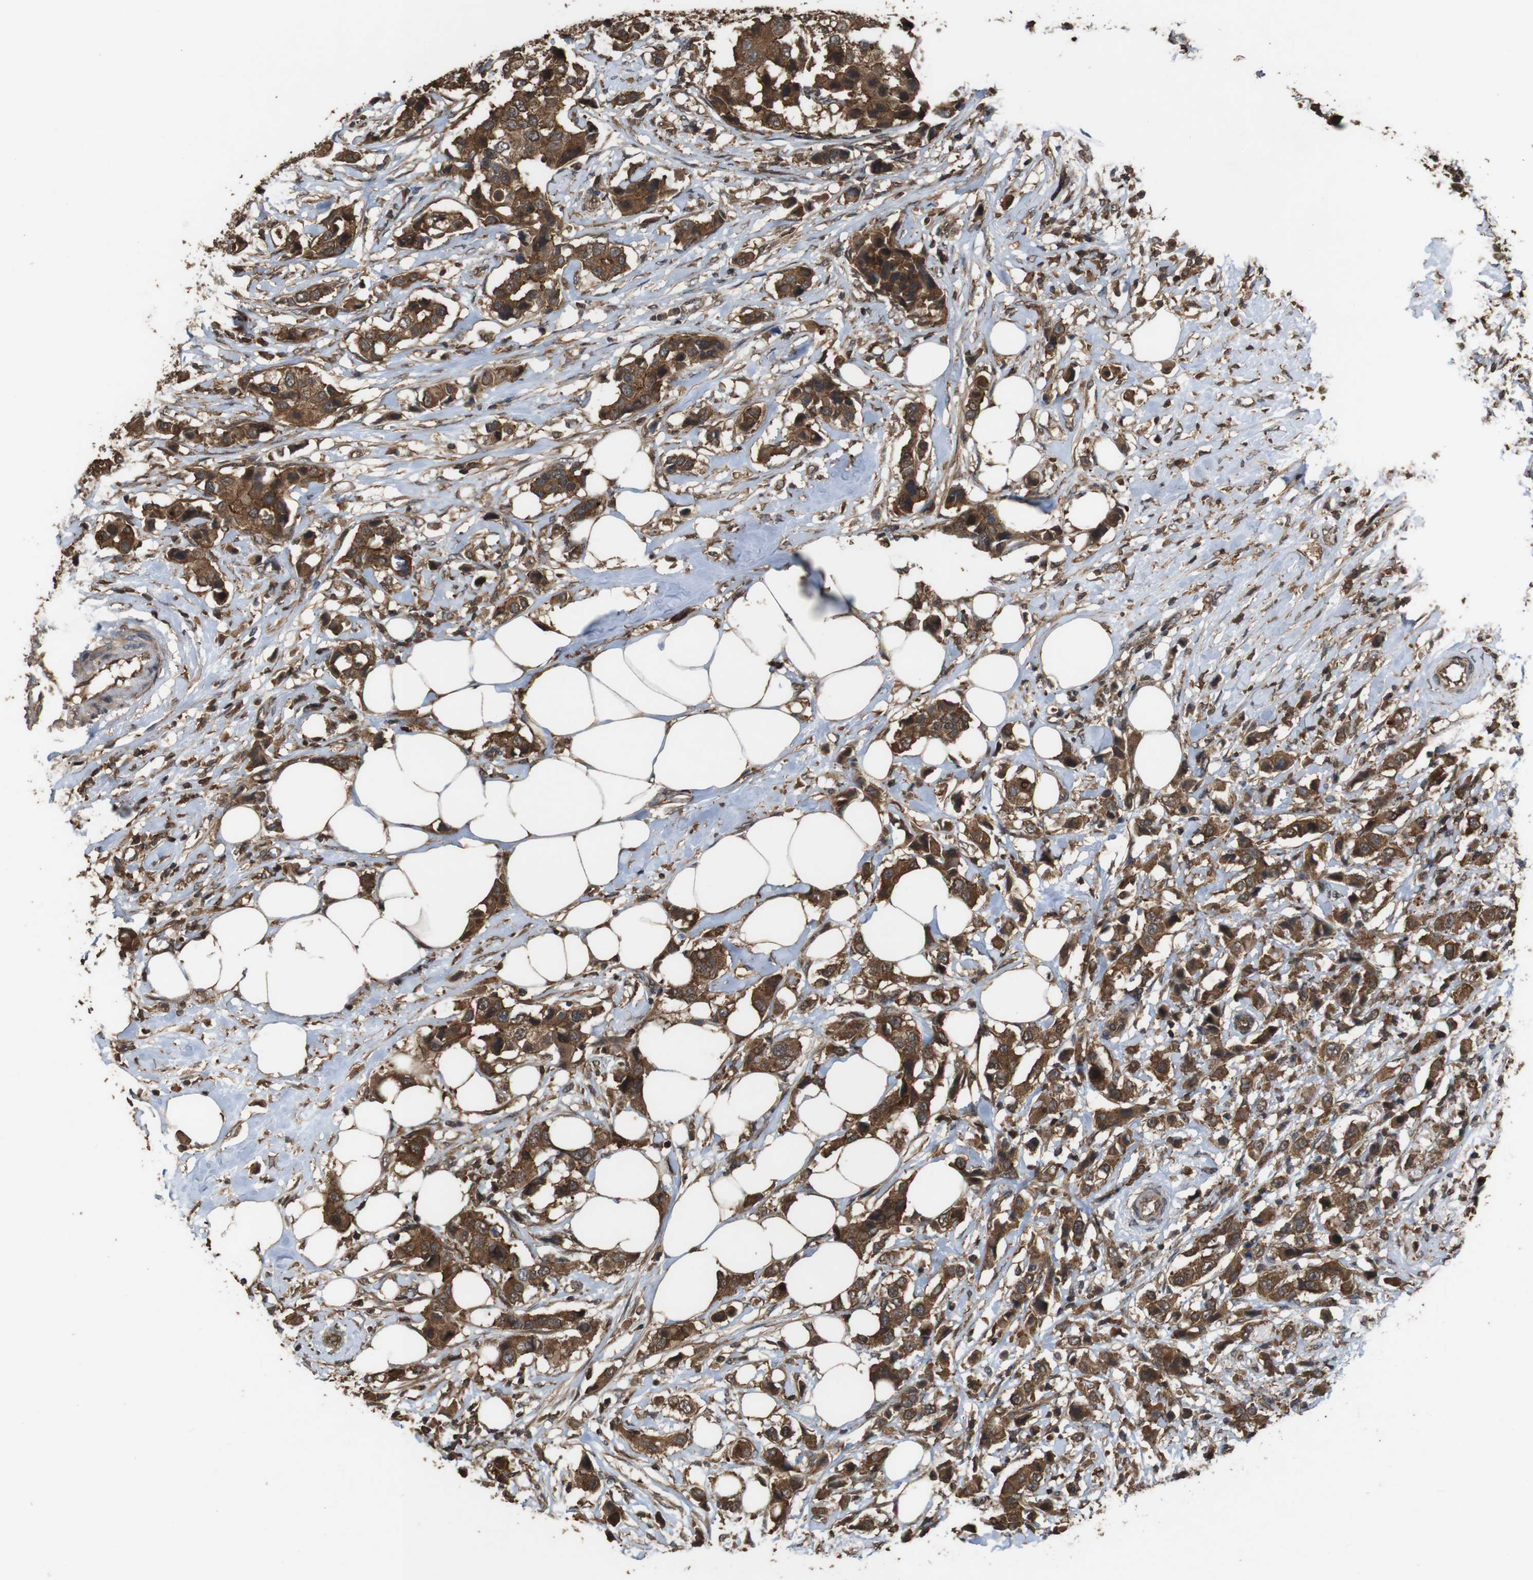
{"staining": {"intensity": "strong", "quantity": ">75%", "location": "cytoplasmic/membranous"}, "tissue": "breast cancer", "cell_type": "Tumor cells", "image_type": "cancer", "snomed": [{"axis": "morphology", "description": "Normal tissue, NOS"}, {"axis": "morphology", "description": "Duct carcinoma"}, {"axis": "topography", "description": "Breast"}], "caption": "Breast cancer stained for a protein shows strong cytoplasmic/membranous positivity in tumor cells. Using DAB (brown) and hematoxylin (blue) stains, captured at high magnification using brightfield microscopy.", "gene": "BAG4", "patient": {"sex": "female", "age": 50}}